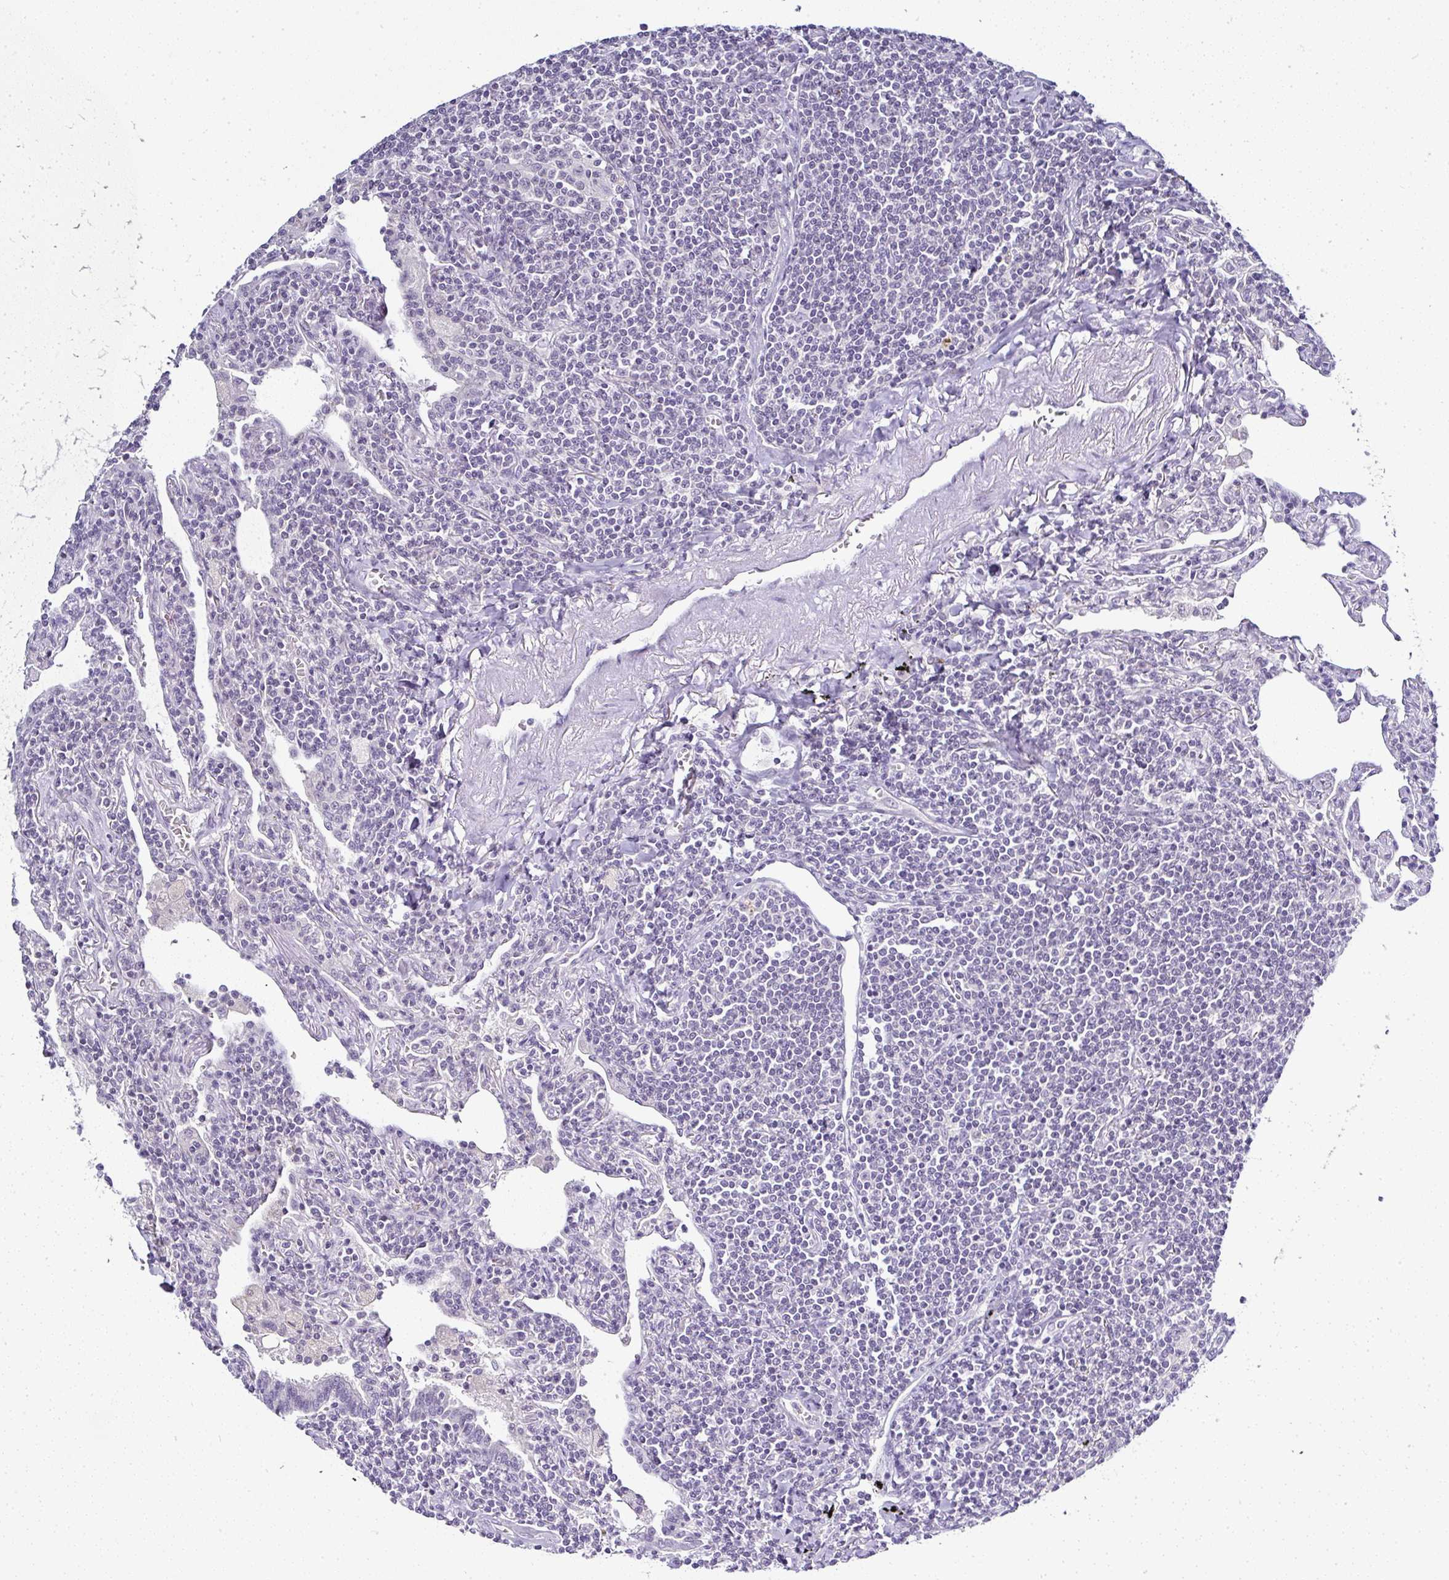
{"staining": {"intensity": "negative", "quantity": "none", "location": "none"}, "tissue": "lymphoma", "cell_type": "Tumor cells", "image_type": "cancer", "snomed": [{"axis": "morphology", "description": "Malignant lymphoma, non-Hodgkin's type, Low grade"}, {"axis": "topography", "description": "Lung"}], "caption": "This is an immunohistochemistry histopathology image of lymphoma. There is no positivity in tumor cells.", "gene": "SERPINB3", "patient": {"sex": "female", "age": 71}}